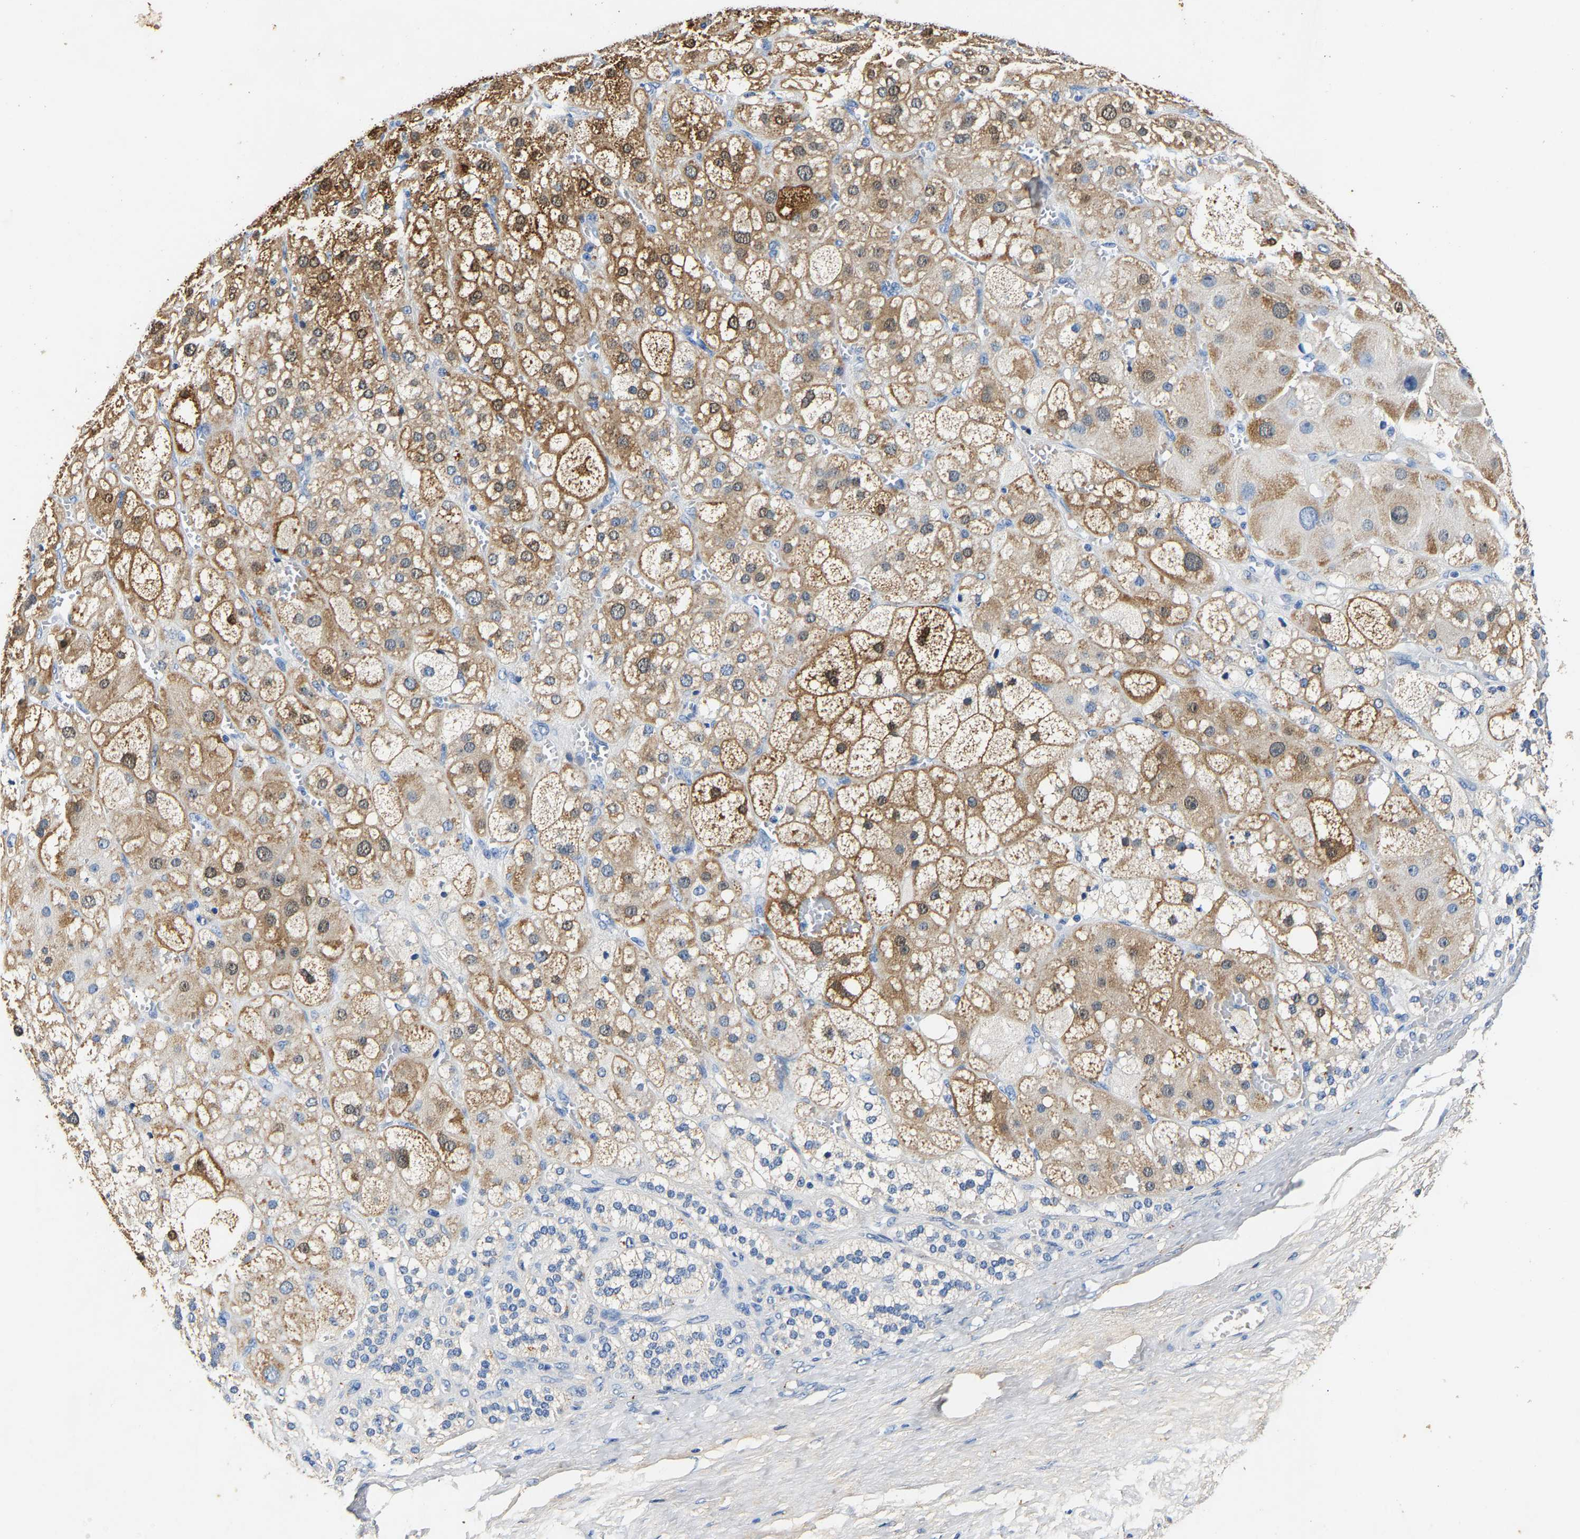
{"staining": {"intensity": "moderate", "quantity": "25%-75%", "location": "cytoplasmic/membranous"}, "tissue": "adrenal gland", "cell_type": "Glandular cells", "image_type": "normal", "snomed": [{"axis": "morphology", "description": "Normal tissue, NOS"}, {"axis": "topography", "description": "Adrenal gland"}], "caption": "Immunohistochemical staining of unremarkable adrenal gland displays moderate cytoplasmic/membranous protein expression in about 25%-75% of glandular cells. The staining was performed using DAB, with brown indicating positive protein expression. Nuclei are stained blue with hematoxylin.", "gene": "SLCO2B1", "patient": {"sex": "female", "age": 47}}